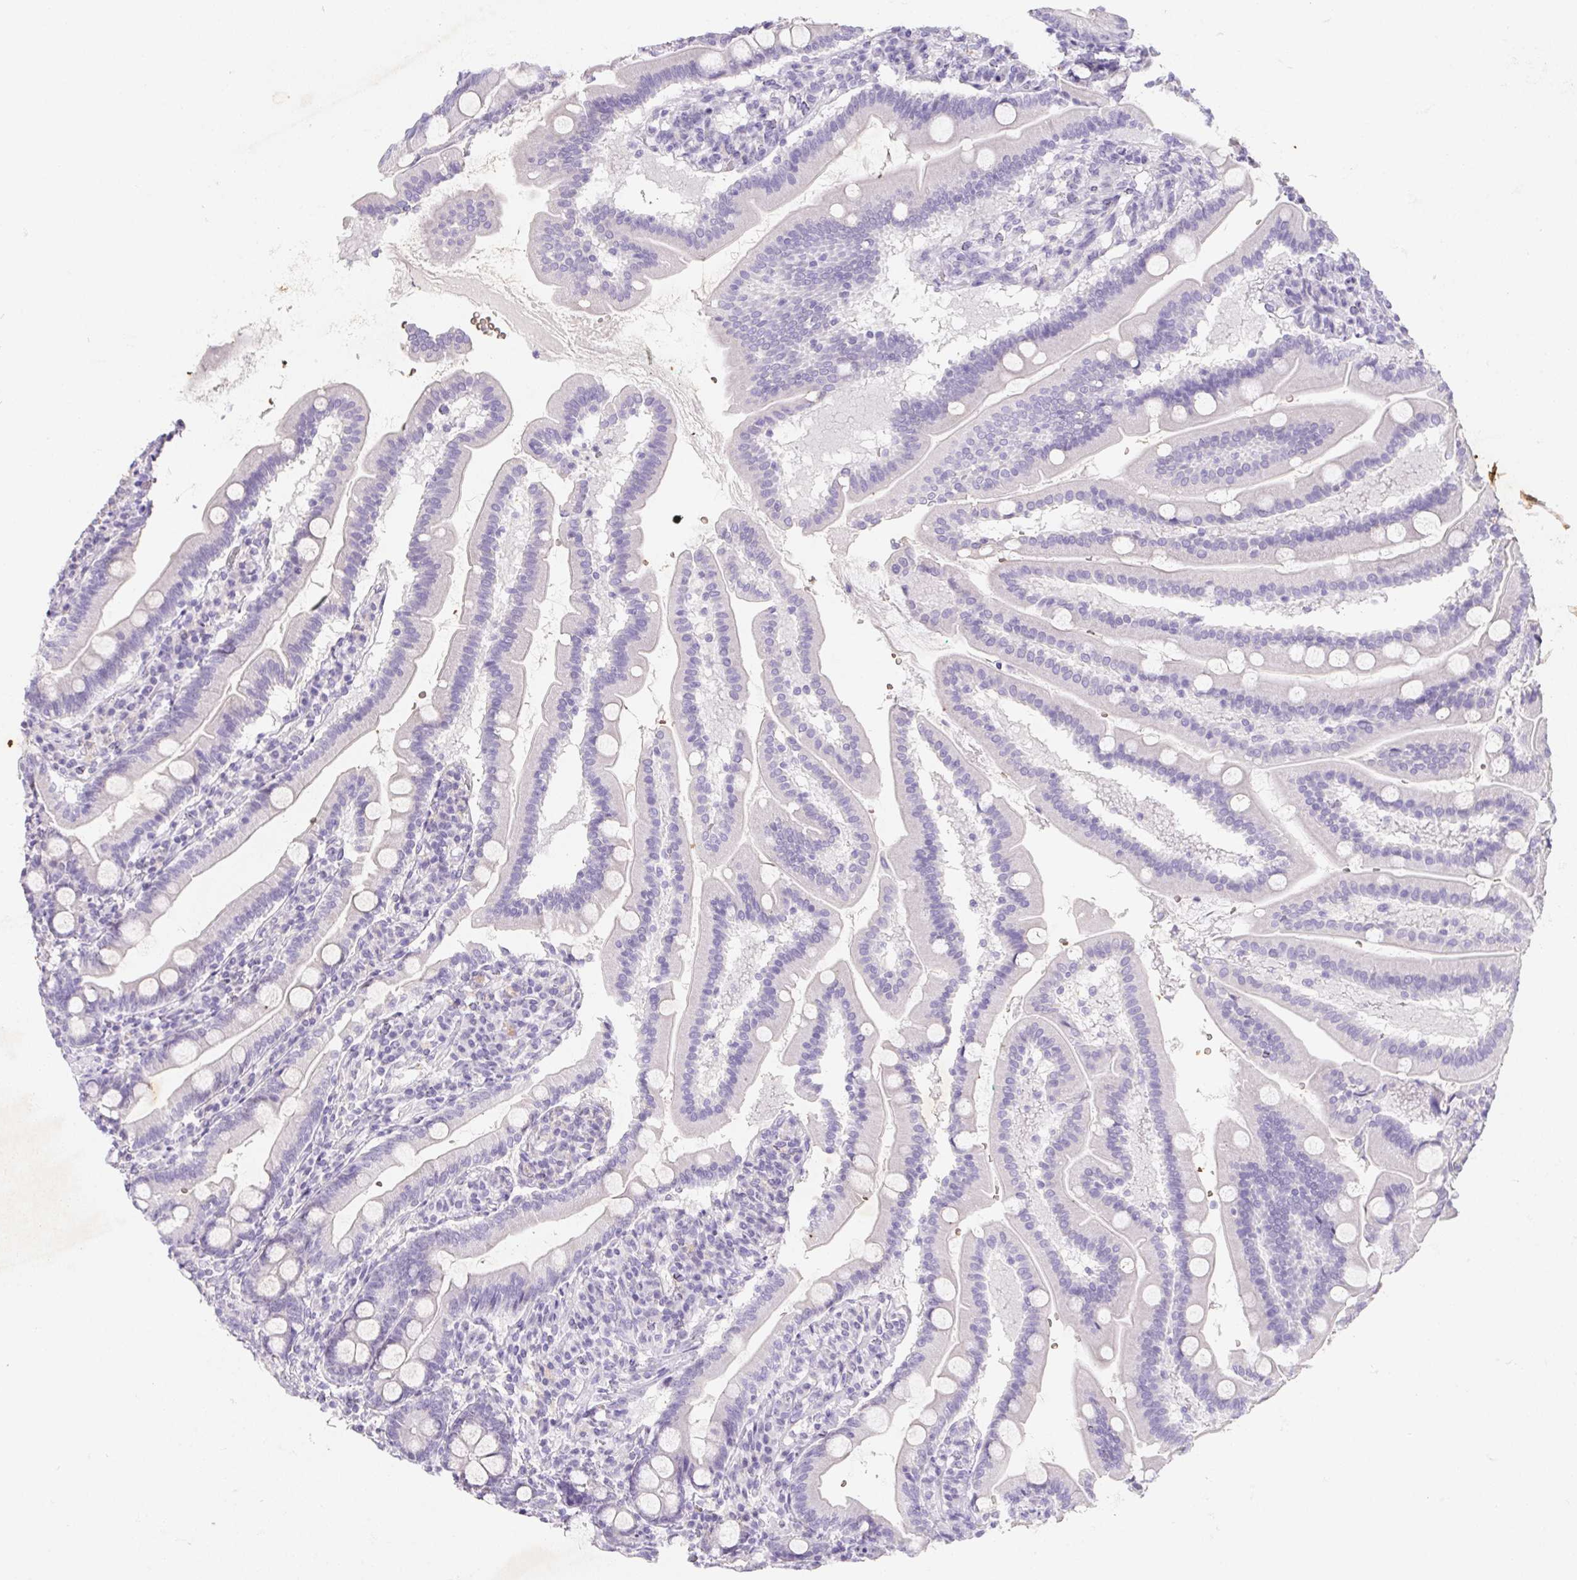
{"staining": {"intensity": "negative", "quantity": "none", "location": "none"}, "tissue": "duodenum", "cell_type": "Glandular cells", "image_type": "normal", "snomed": [{"axis": "morphology", "description": "Normal tissue, NOS"}, {"axis": "topography", "description": "Duodenum"}], "caption": "Immunohistochemistry (IHC) histopathology image of normal duodenum stained for a protein (brown), which shows no staining in glandular cells. (DAB (3,3'-diaminobenzidine) immunohistochemistry, high magnification).", "gene": "DCD", "patient": {"sex": "female", "age": 67}}